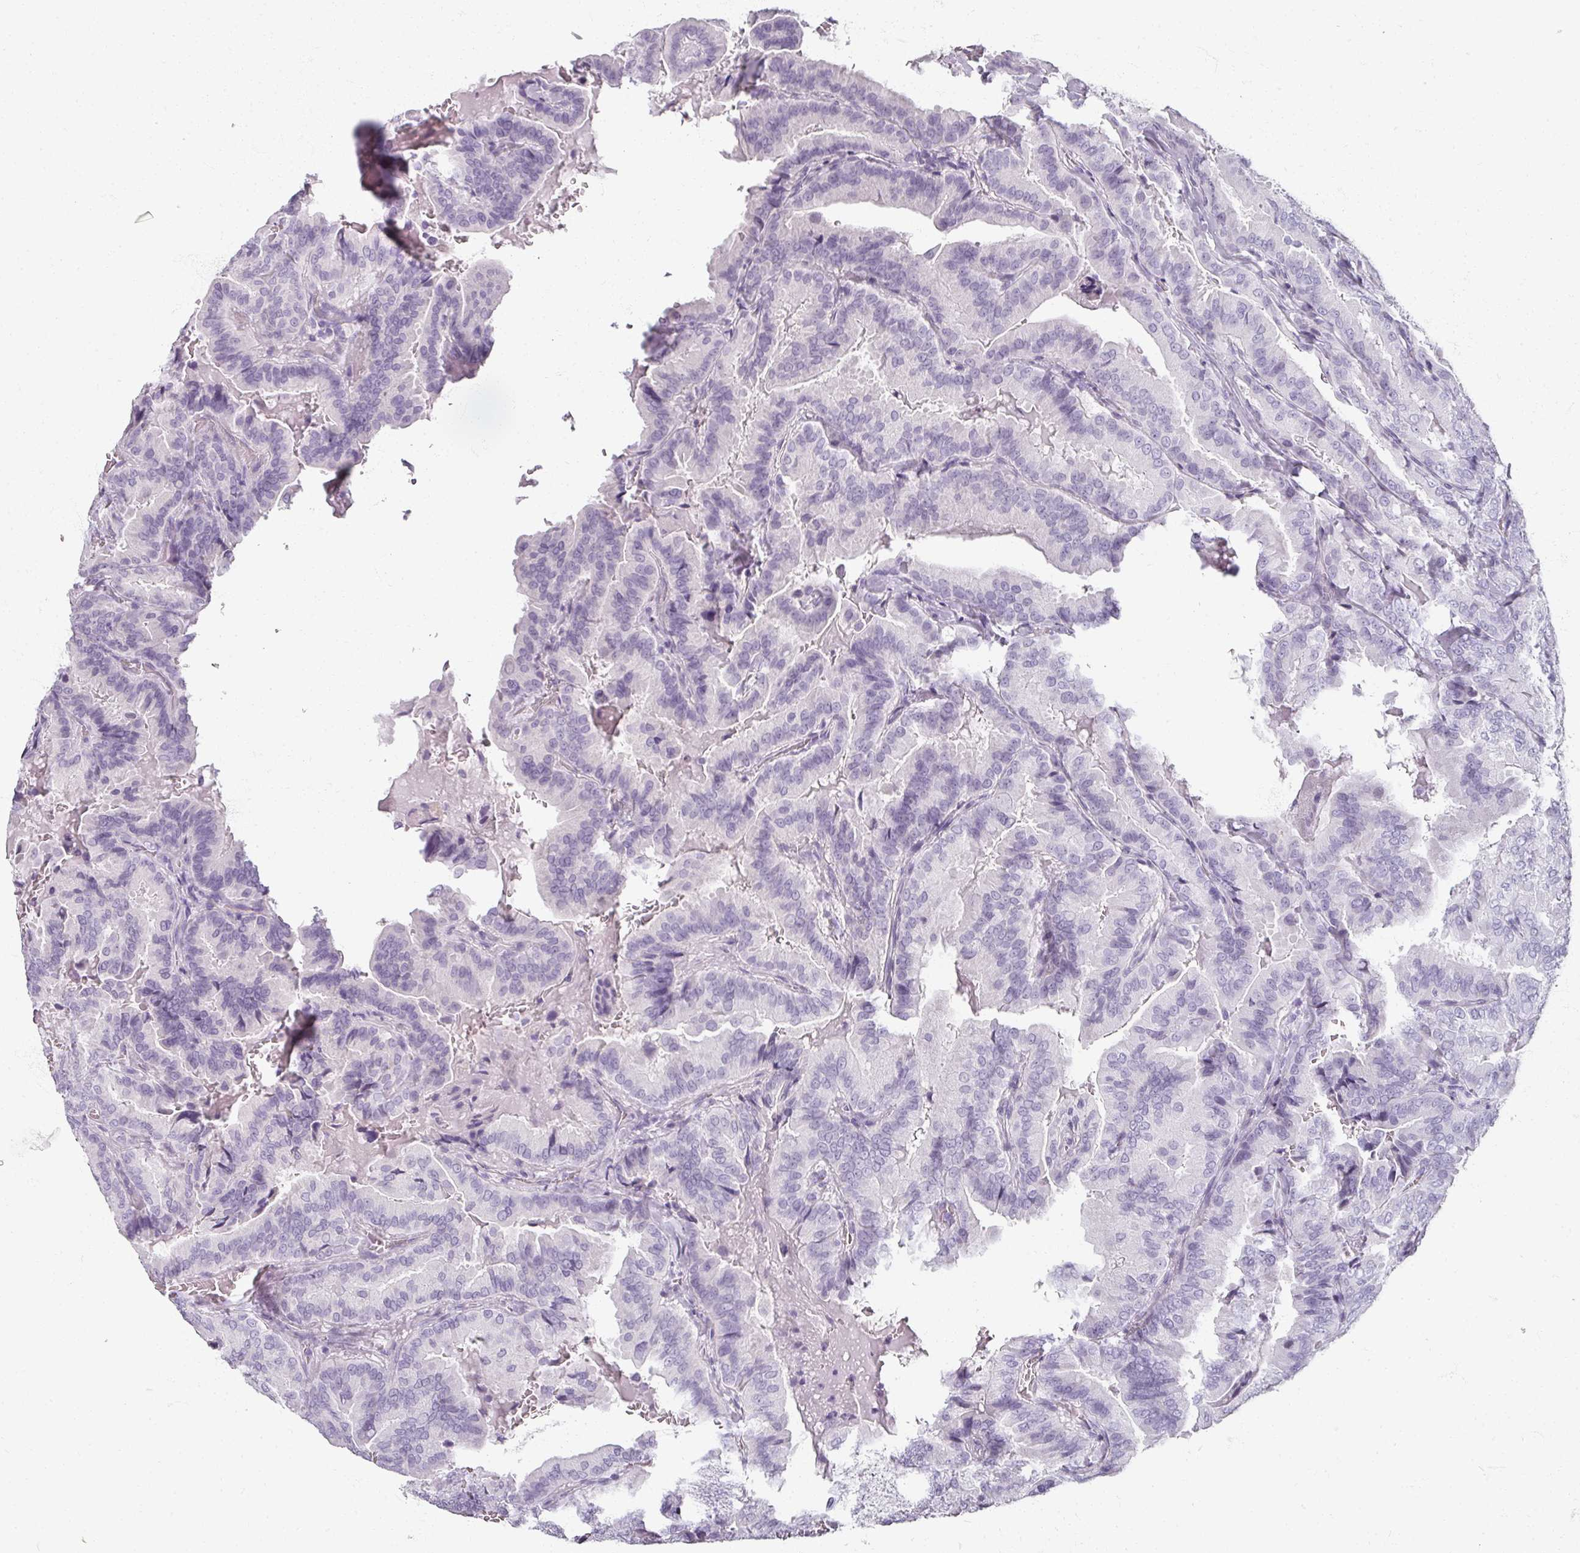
{"staining": {"intensity": "negative", "quantity": "none", "location": "none"}, "tissue": "thyroid cancer", "cell_type": "Tumor cells", "image_type": "cancer", "snomed": [{"axis": "morphology", "description": "Papillary adenocarcinoma, NOS"}, {"axis": "topography", "description": "Thyroid gland"}], "caption": "There is no significant positivity in tumor cells of thyroid papillary adenocarcinoma.", "gene": "REG3G", "patient": {"sex": "male", "age": 61}}